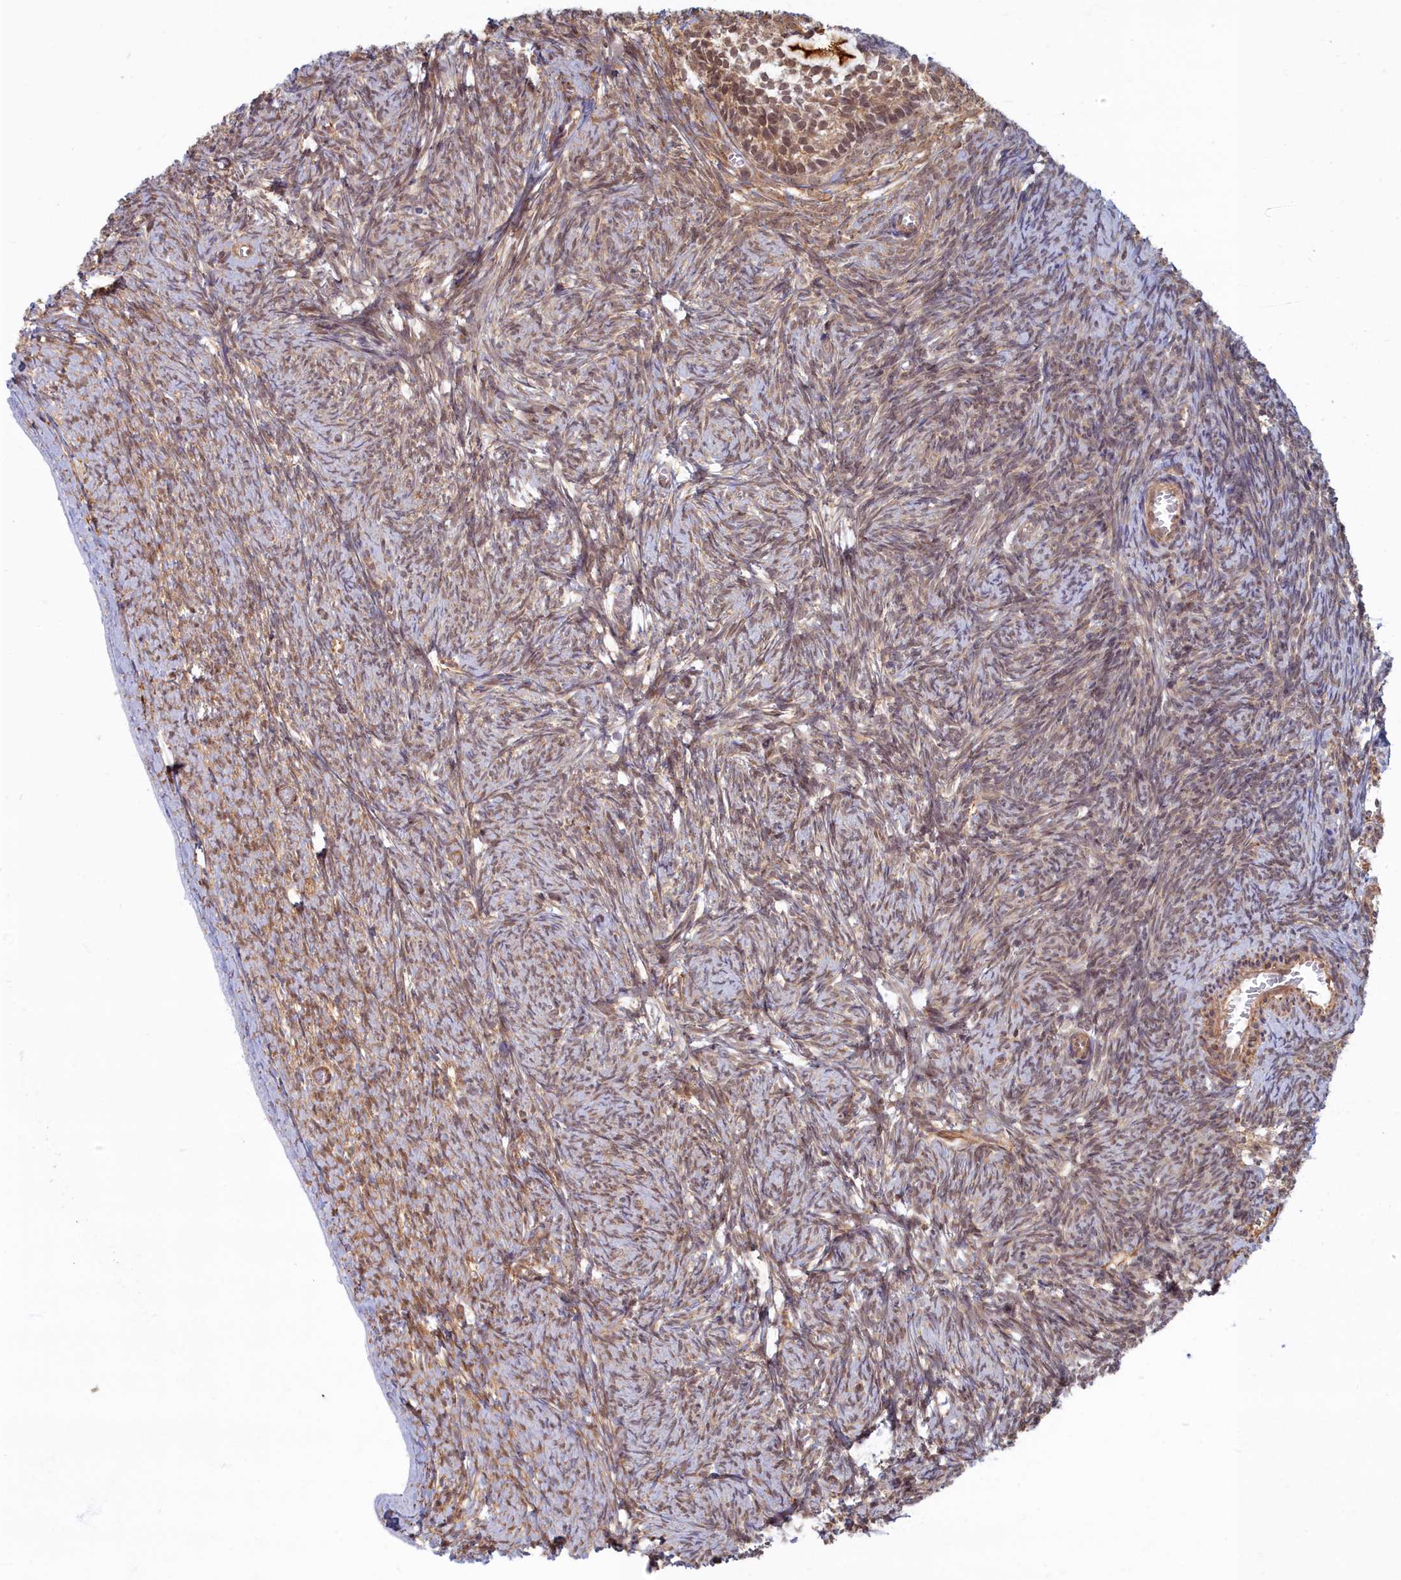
{"staining": {"intensity": "moderate", "quantity": "25%-75%", "location": "cytoplasmic/membranous,nuclear"}, "tissue": "ovary", "cell_type": "Ovarian stroma cells", "image_type": "normal", "snomed": [{"axis": "morphology", "description": "Normal tissue, NOS"}, {"axis": "topography", "description": "Ovary"}], "caption": "Immunohistochemistry (IHC) of benign ovary exhibits medium levels of moderate cytoplasmic/membranous,nuclear expression in approximately 25%-75% of ovarian stroma cells. (DAB IHC, brown staining for protein, blue staining for nuclei).", "gene": "MAK16", "patient": {"sex": "female", "age": 44}}